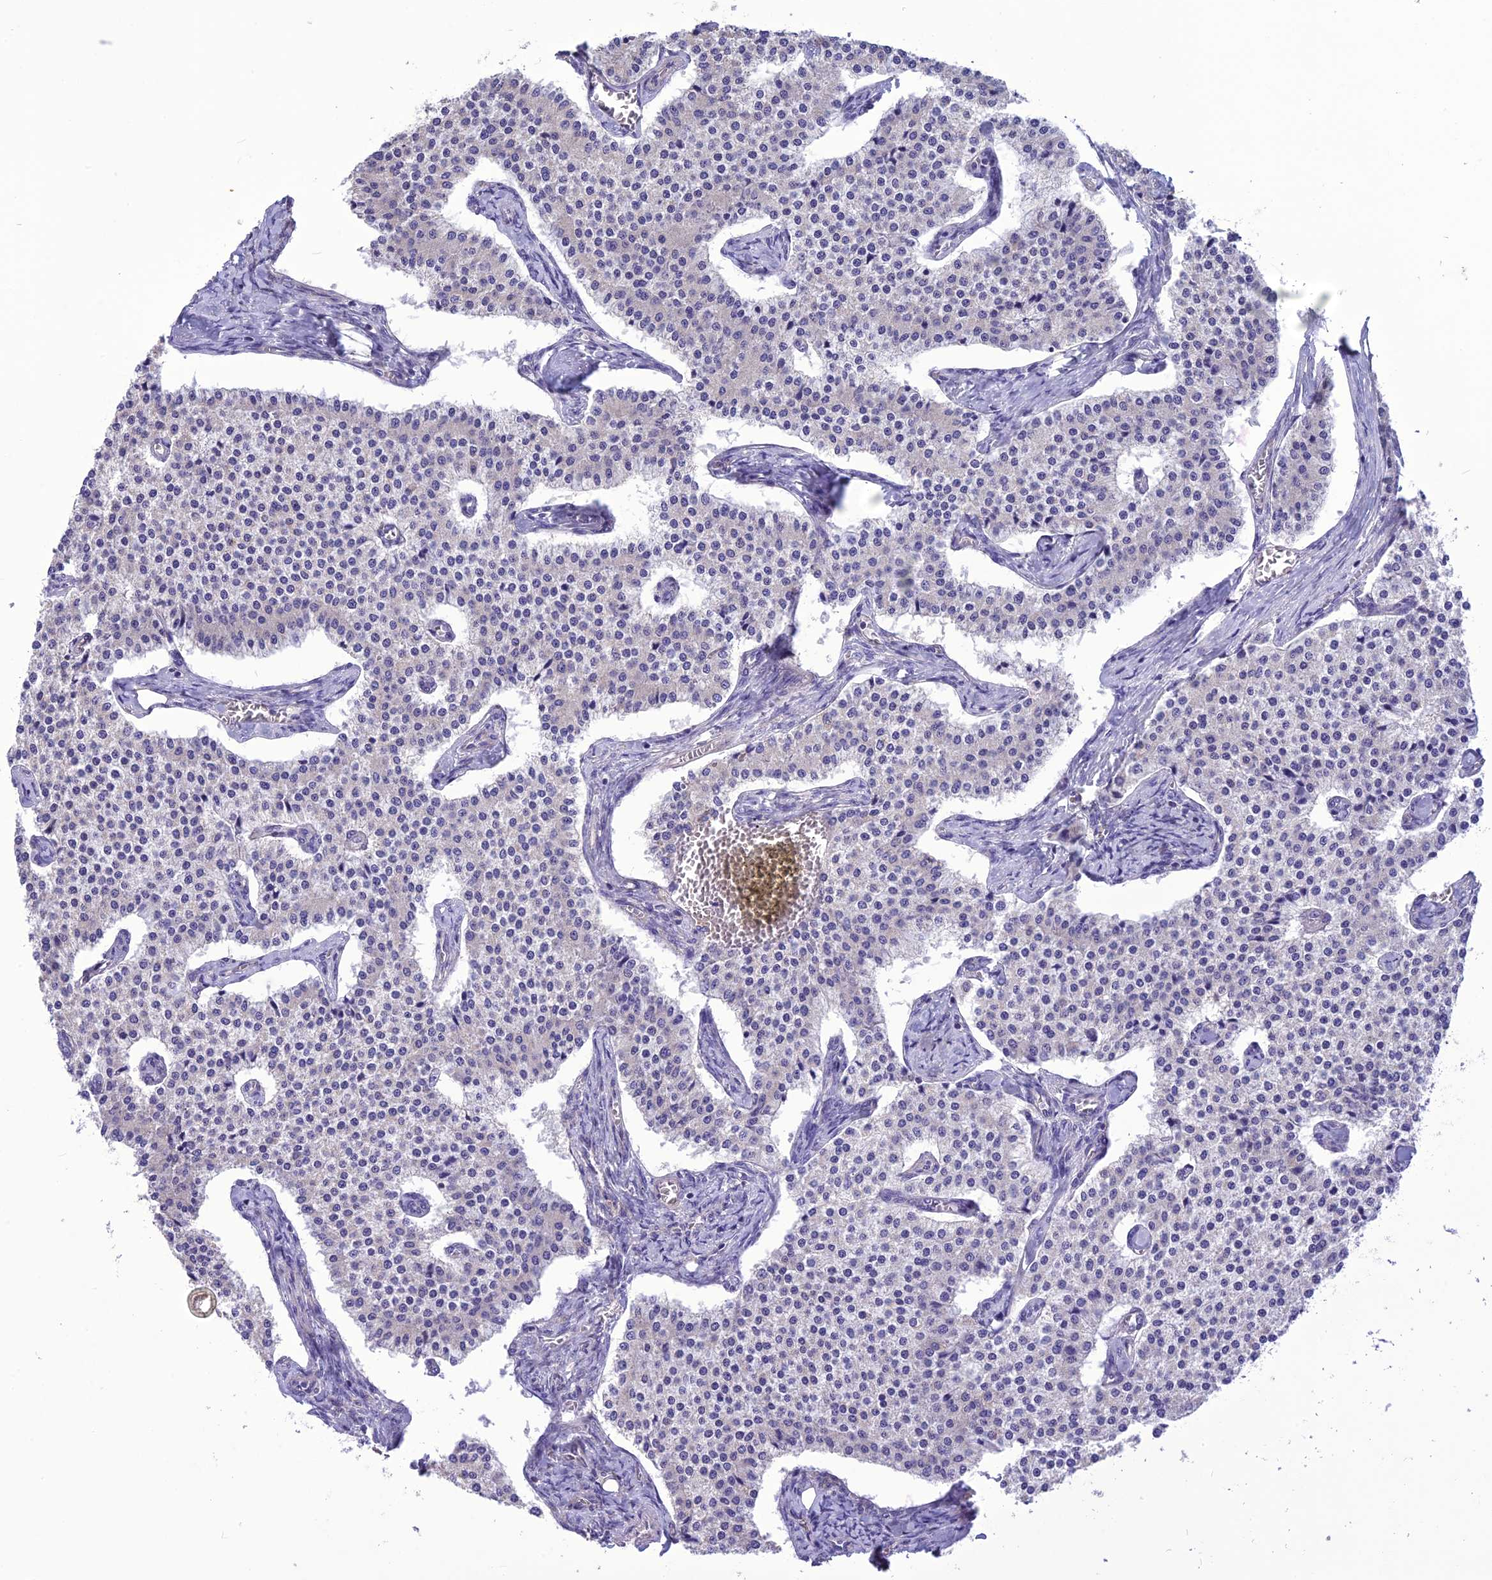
{"staining": {"intensity": "negative", "quantity": "none", "location": "none"}, "tissue": "carcinoid", "cell_type": "Tumor cells", "image_type": "cancer", "snomed": [{"axis": "morphology", "description": "Carcinoid, malignant, NOS"}, {"axis": "topography", "description": "Colon"}], "caption": "The IHC histopathology image has no significant expression in tumor cells of carcinoid (malignant) tissue.", "gene": "PSMF1", "patient": {"sex": "female", "age": 52}}